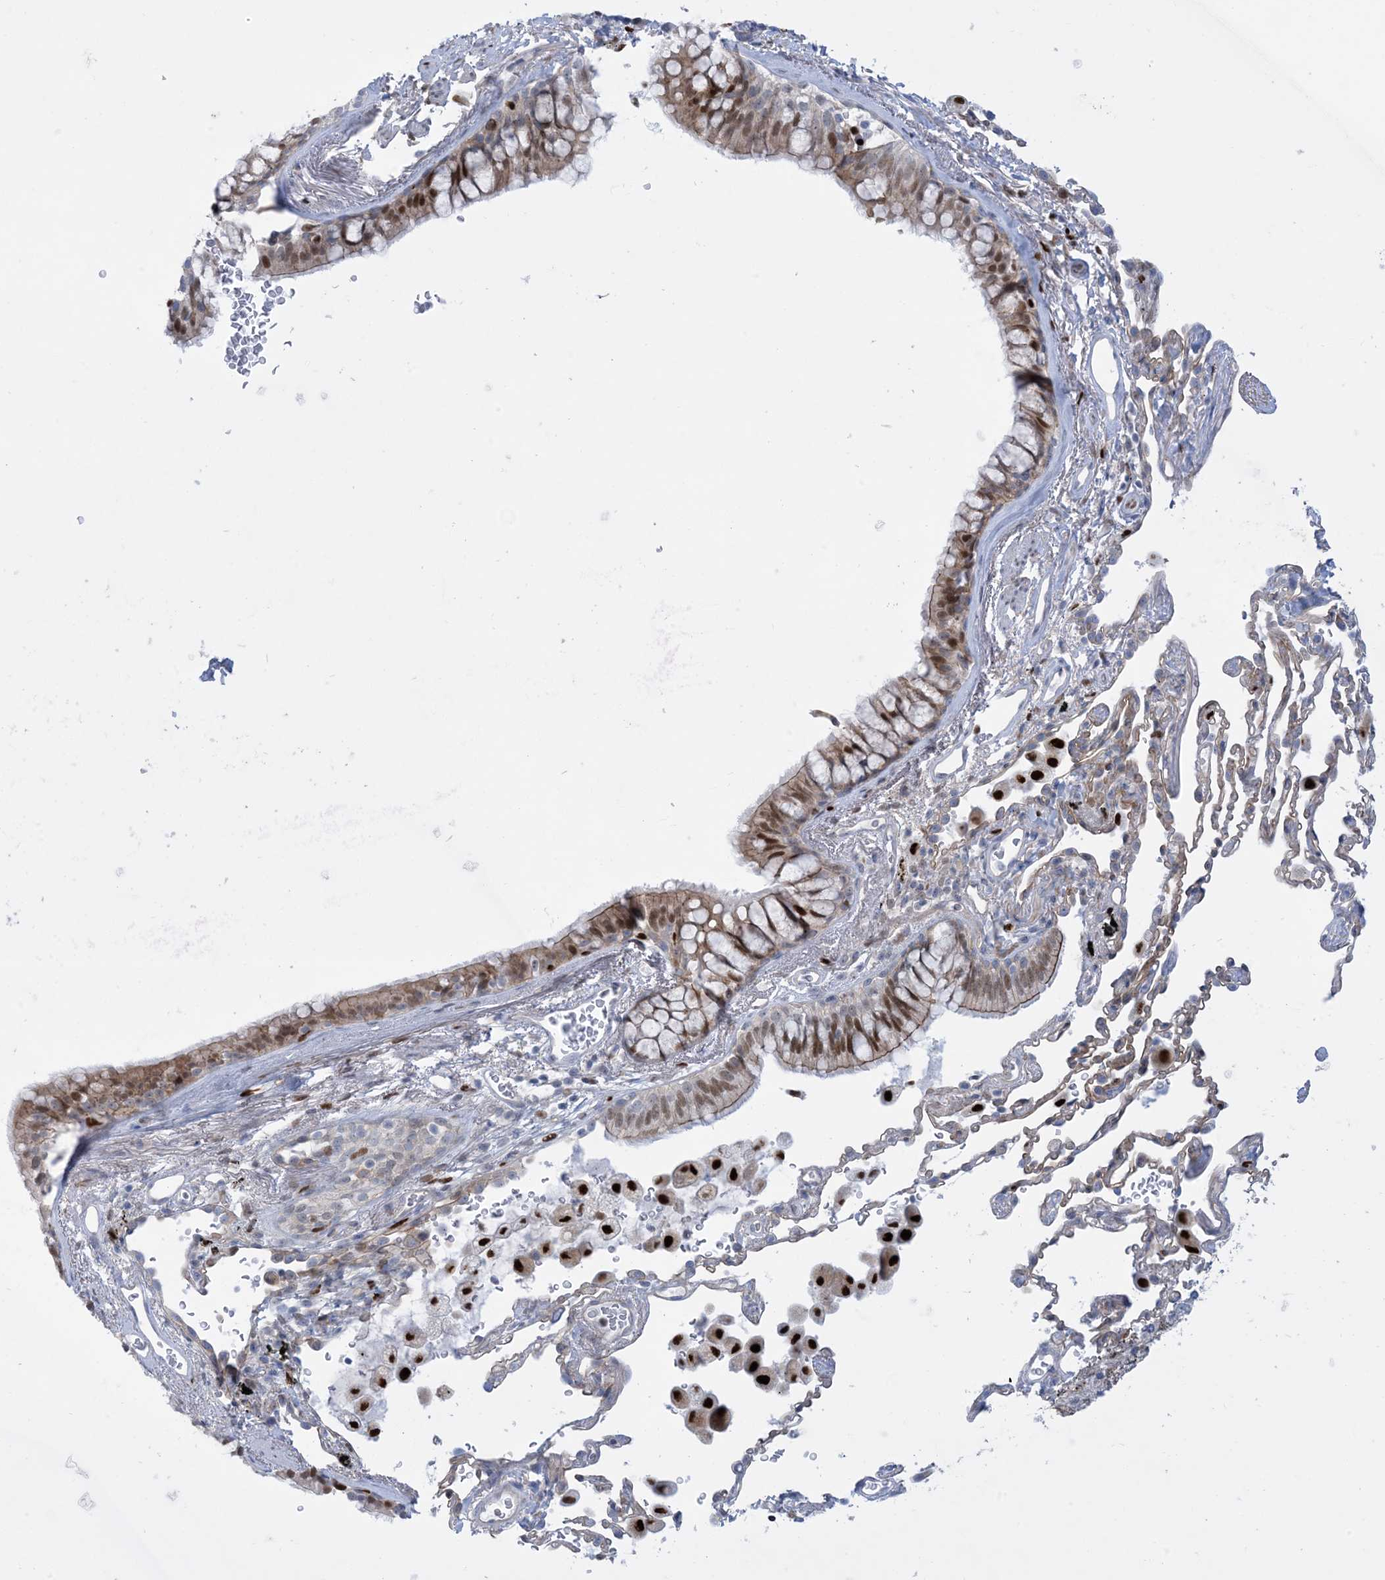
{"staining": {"intensity": "strong", "quantity": "25%-75%", "location": "nuclear"}, "tissue": "bronchus", "cell_type": "Respiratory epithelial cells", "image_type": "normal", "snomed": [{"axis": "morphology", "description": "Normal tissue, NOS"}, {"axis": "morphology", "description": "Adenocarcinoma, NOS"}, {"axis": "topography", "description": "Bronchus"}, {"axis": "topography", "description": "Lung"}], "caption": "Protein positivity by IHC displays strong nuclear expression in approximately 25%-75% of respiratory epithelial cells in normal bronchus.", "gene": "MARS2", "patient": {"sex": "male", "age": 54}}